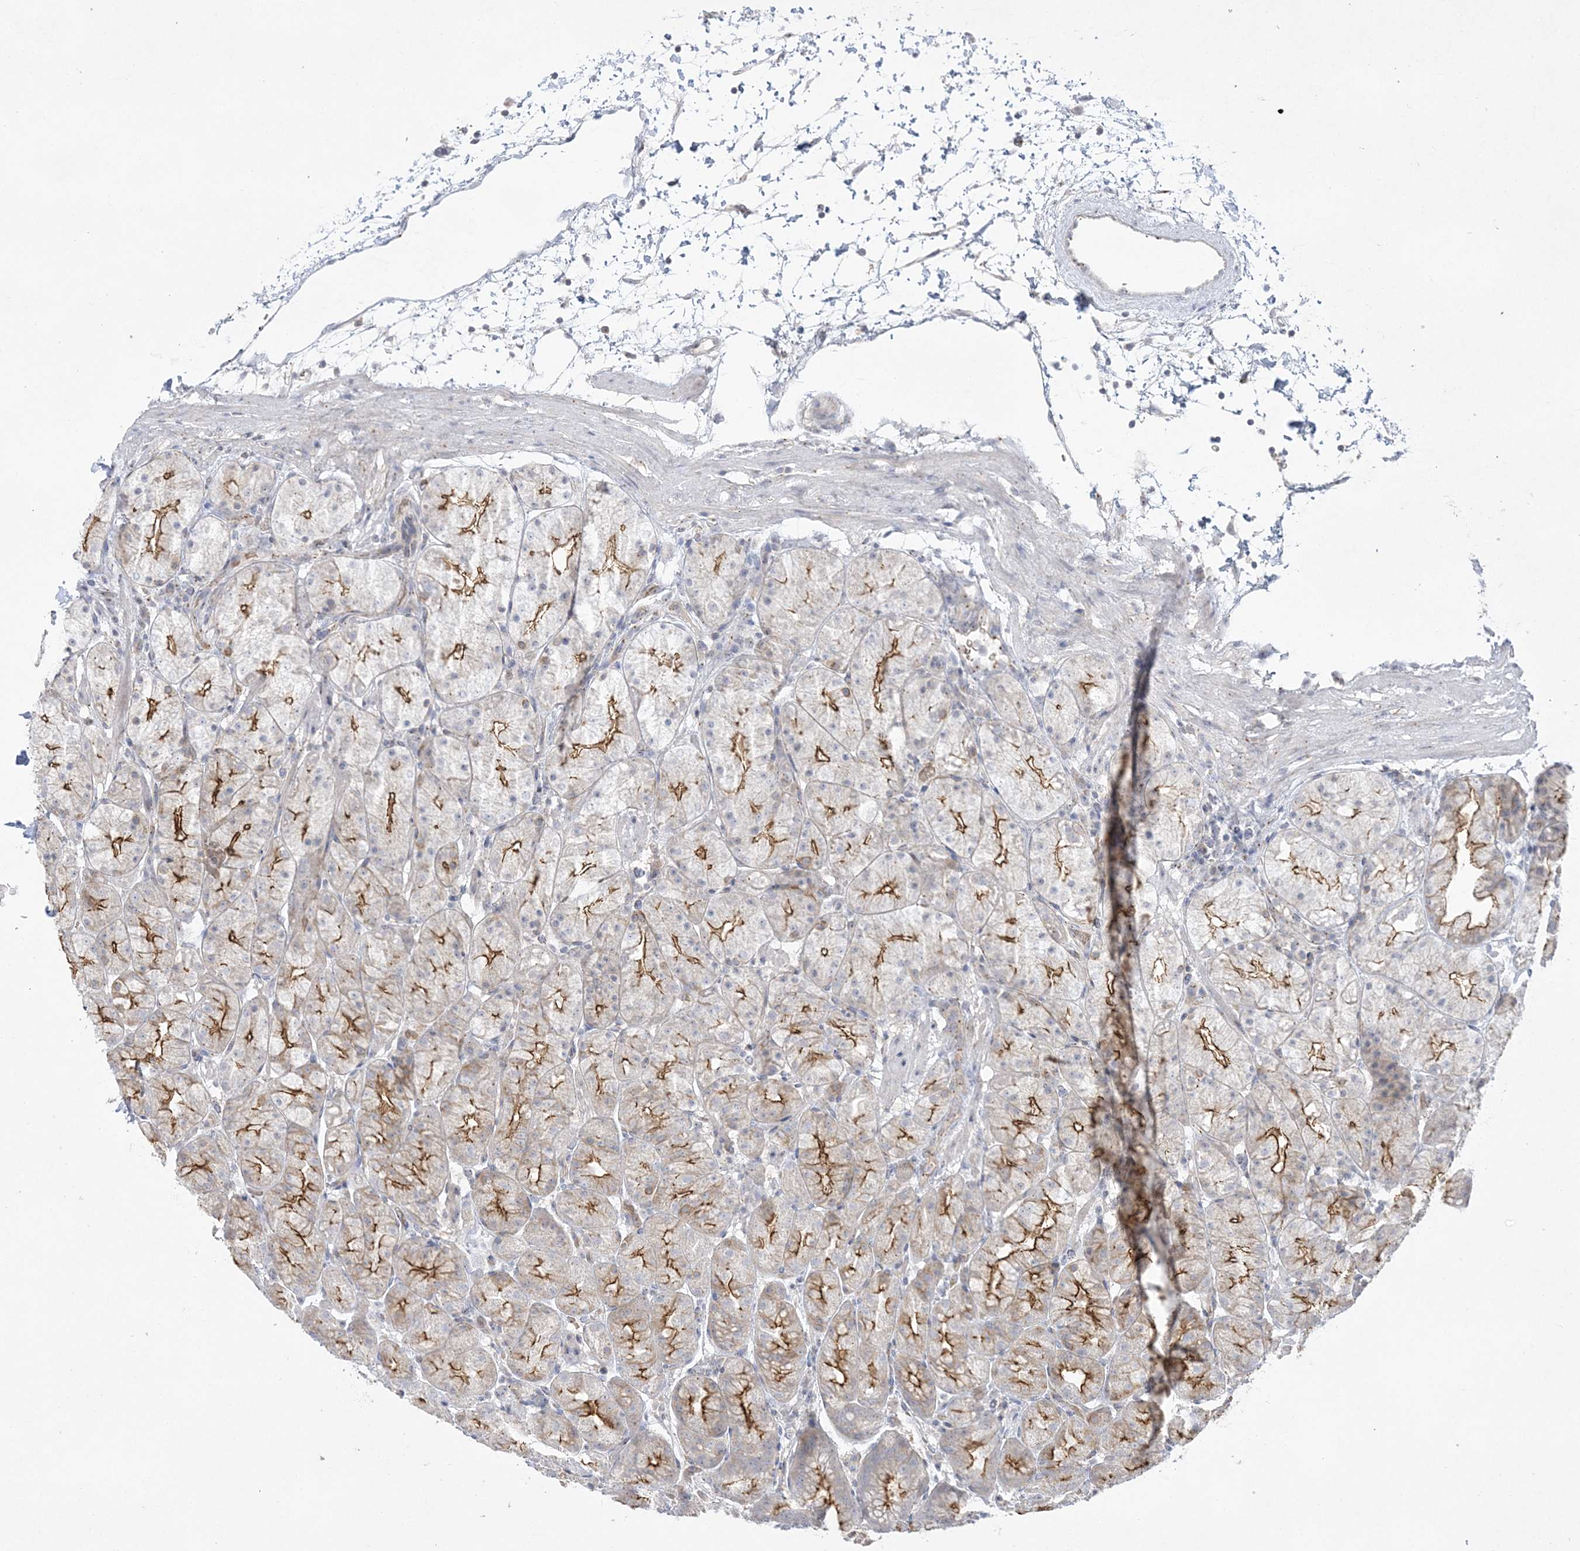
{"staining": {"intensity": "moderate", "quantity": "25%-75%", "location": "cytoplasmic/membranous"}, "tissue": "stomach", "cell_type": "Glandular cells", "image_type": "normal", "snomed": [{"axis": "morphology", "description": "Normal tissue, NOS"}, {"axis": "topography", "description": "Stomach, upper"}], "caption": "Moderate cytoplasmic/membranous expression for a protein is identified in about 25%-75% of glandular cells of benign stomach using immunohistochemistry (IHC).", "gene": "ADAMTS12", "patient": {"sex": "male", "age": 48}}